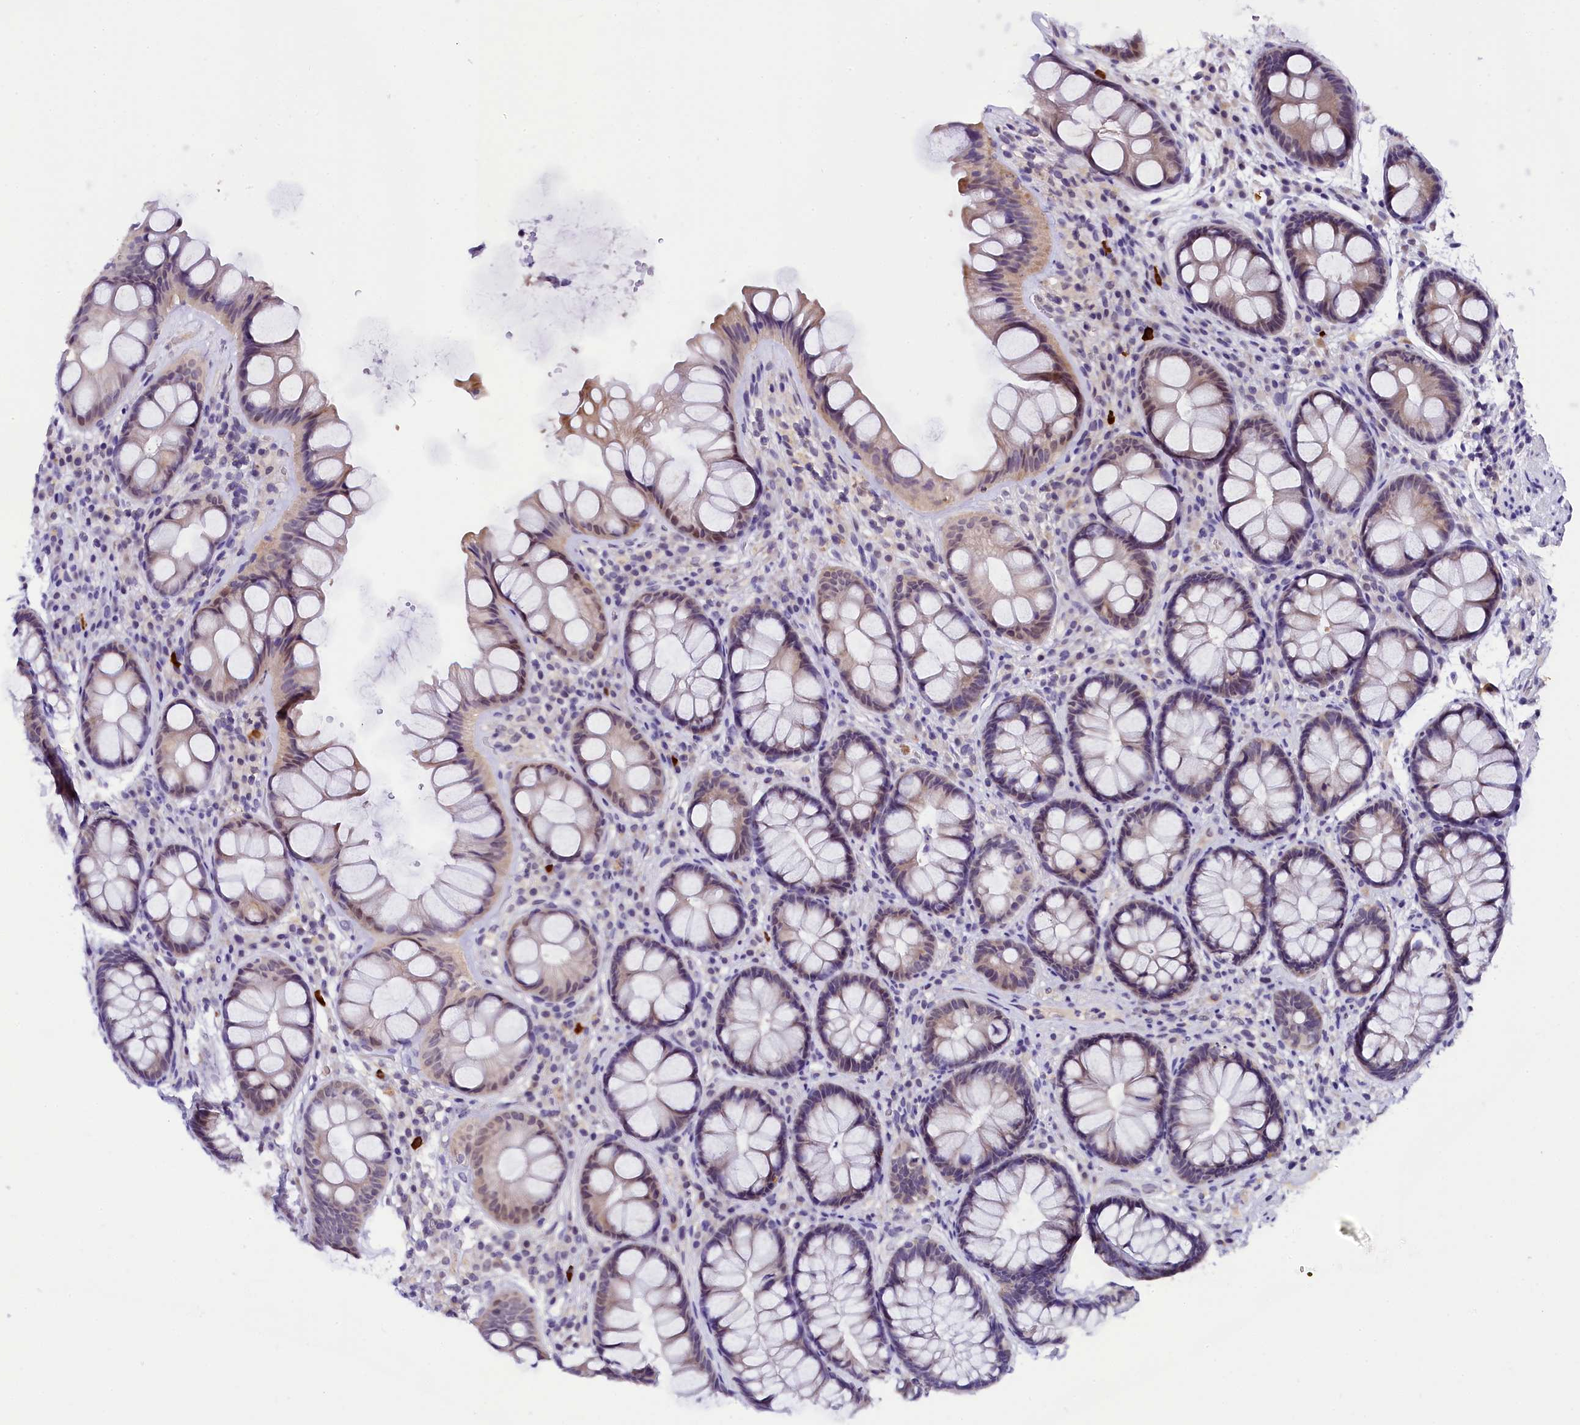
{"staining": {"intensity": "weak", "quantity": "<25%", "location": "cytoplasmic/membranous"}, "tissue": "rectum", "cell_type": "Glandular cells", "image_type": "normal", "snomed": [{"axis": "morphology", "description": "Normal tissue, NOS"}, {"axis": "topography", "description": "Rectum"}], "caption": "This is an immunohistochemistry (IHC) photomicrograph of unremarkable human rectum. There is no expression in glandular cells.", "gene": "IQCN", "patient": {"sex": "male", "age": 74}}